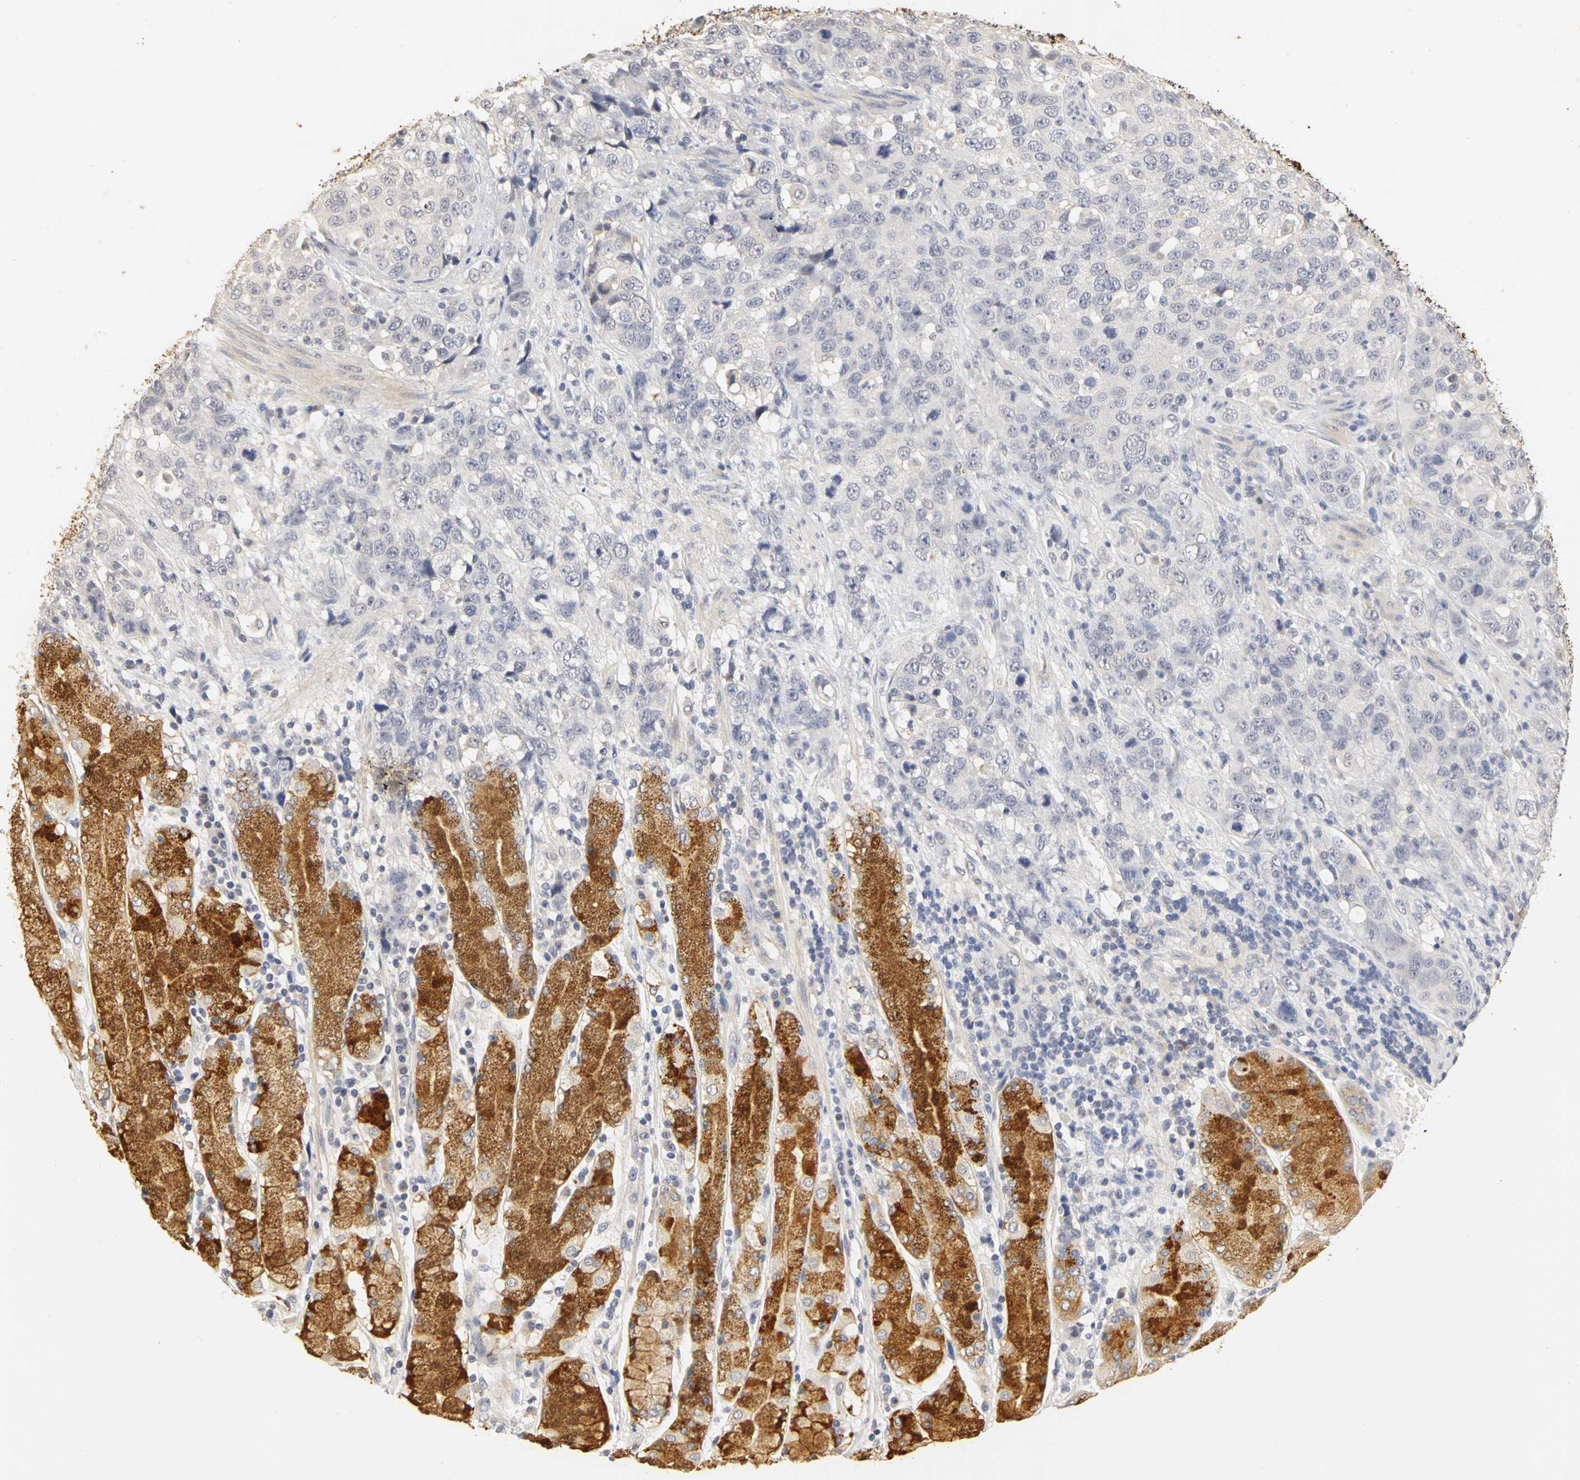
{"staining": {"intensity": "negative", "quantity": "none", "location": "none"}, "tissue": "stomach cancer", "cell_type": "Tumor cells", "image_type": "cancer", "snomed": [{"axis": "morphology", "description": "Normal tissue, NOS"}, {"axis": "morphology", "description": "Adenocarcinoma, NOS"}, {"axis": "topography", "description": "Stomach"}], "caption": "Tumor cells are negative for protein expression in human stomach cancer (adenocarcinoma).", "gene": "PGR", "patient": {"sex": "male", "age": 48}}